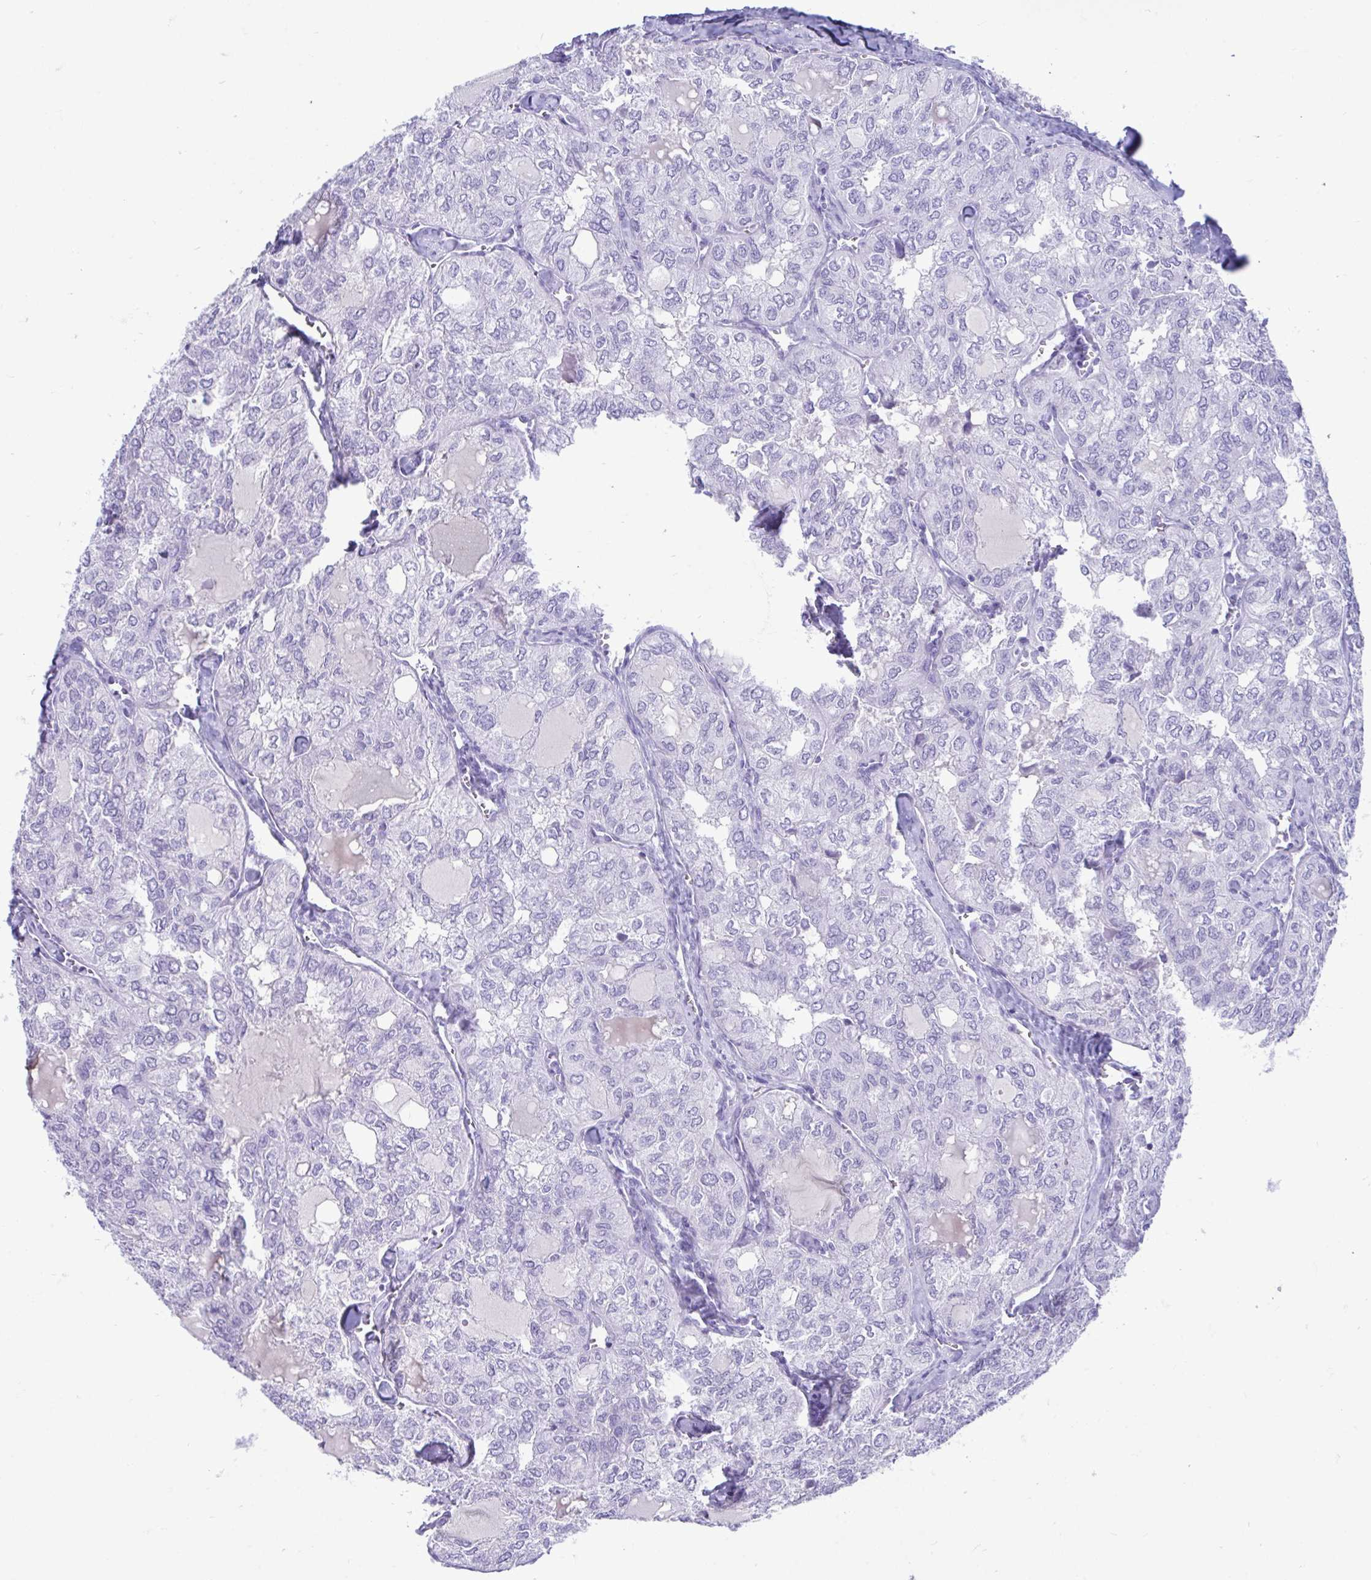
{"staining": {"intensity": "negative", "quantity": "none", "location": "none"}, "tissue": "thyroid cancer", "cell_type": "Tumor cells", "image_type": "cancer", "snomed": [{"axis": "morphology", "description": "Follicular adenoma carcinoma, NOS"}, {"axis": "topography", "description": "Thyroid gland"}], "caption": "DAB immunohistochemical staining of human thyroid follicular adenoma carcinoma displays no significant staining in tumor cells.", "gene": "SMIM9", "patient": {"sex": "male", "age": 75}}